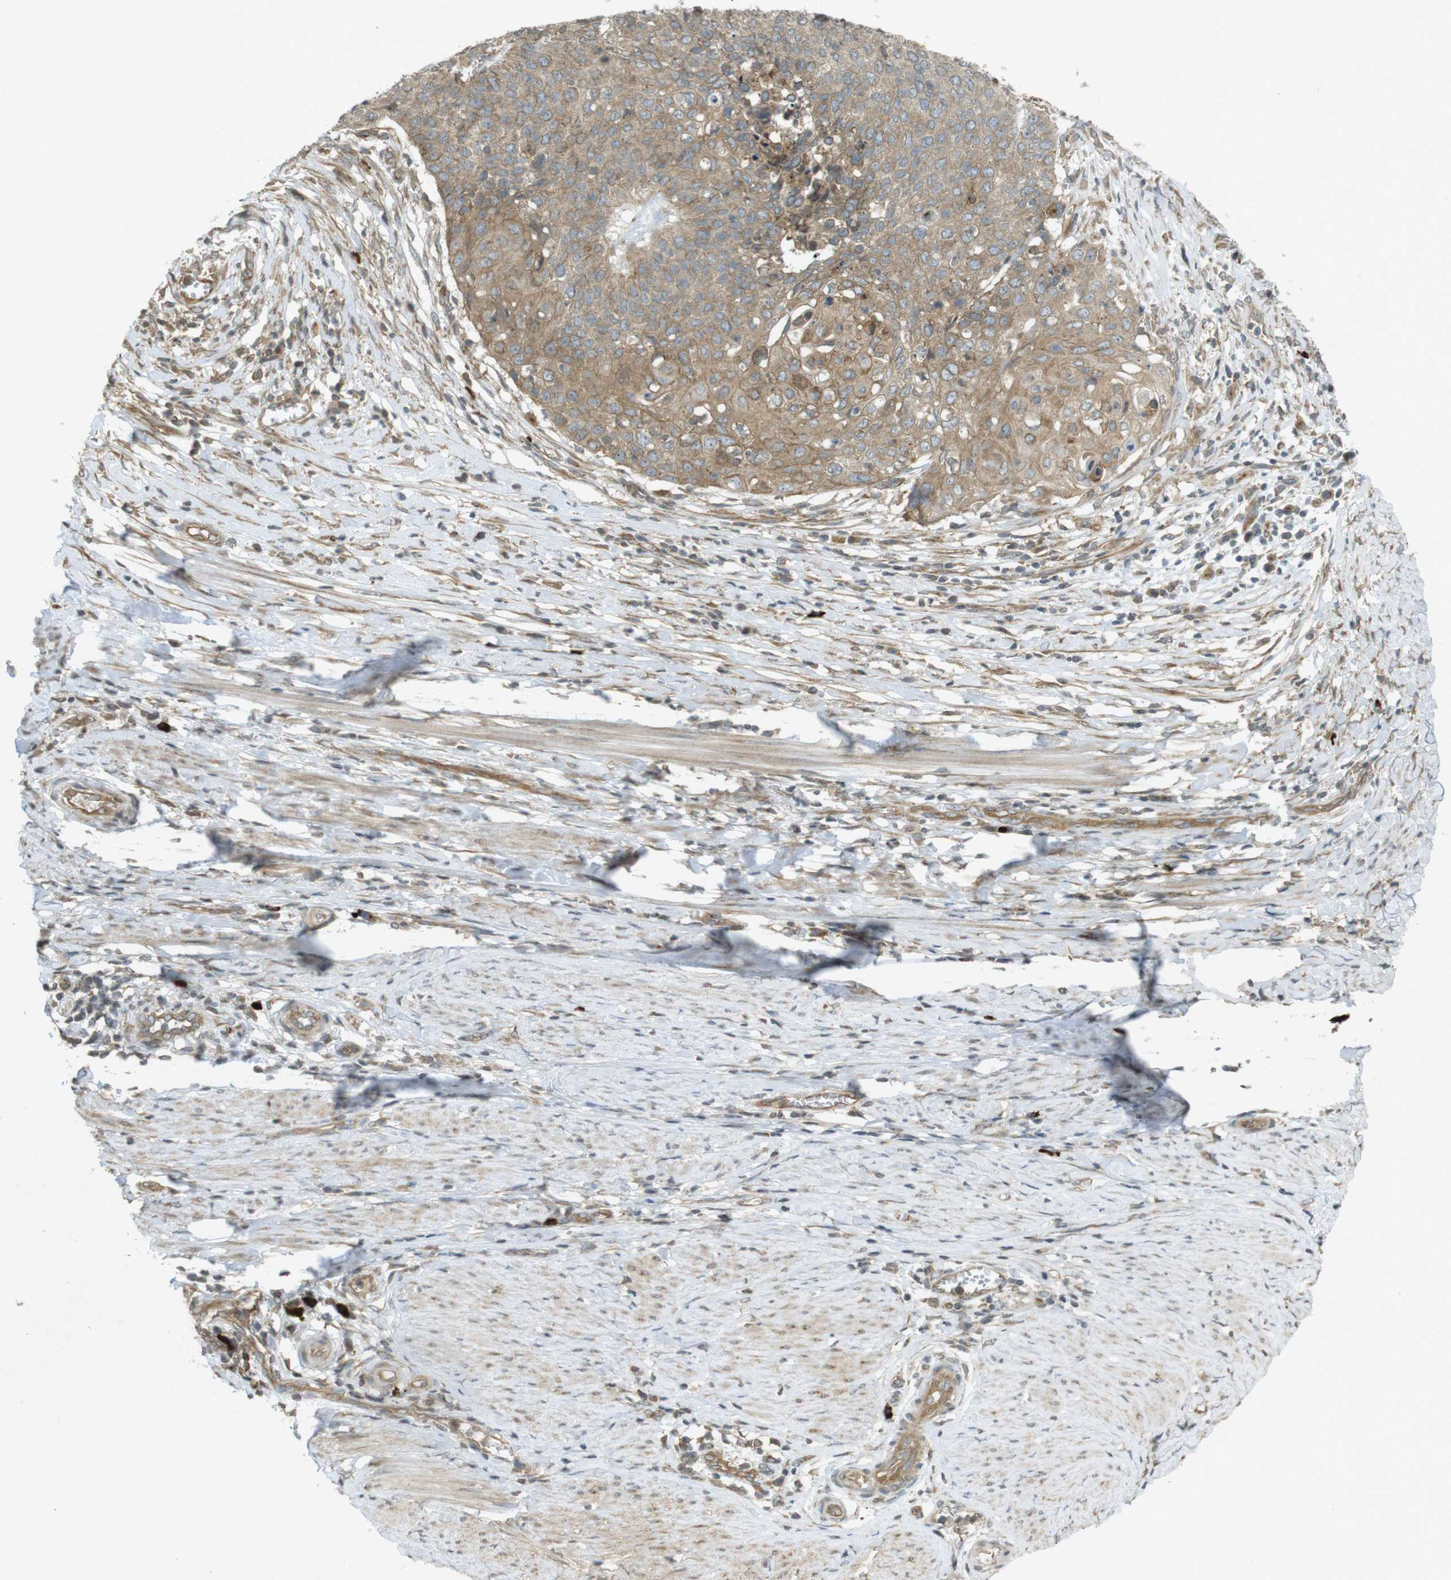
{"staining": {"intensity": "moderate", "quantity": ">75%", "location": "cytoplasmic/membranous"}, "tissue": "cervical cancer", "cell_type": "Tumor cells", "image_type": "cancer", "snomed": [{"axis": "morphology", "description": "Squamous cell carcinoma, NOS"}, {"axis": "topography", "description": "Cervix"}], "caption": "Squamous cell carcinoma (cervical) tissue shows moderate cytoplasmic/membranous staining in about >75% of tumor cells, visualized by immunohistochemistry.", "gene": "KIF5B", "patient": {"sex": "female", "age": 39}}